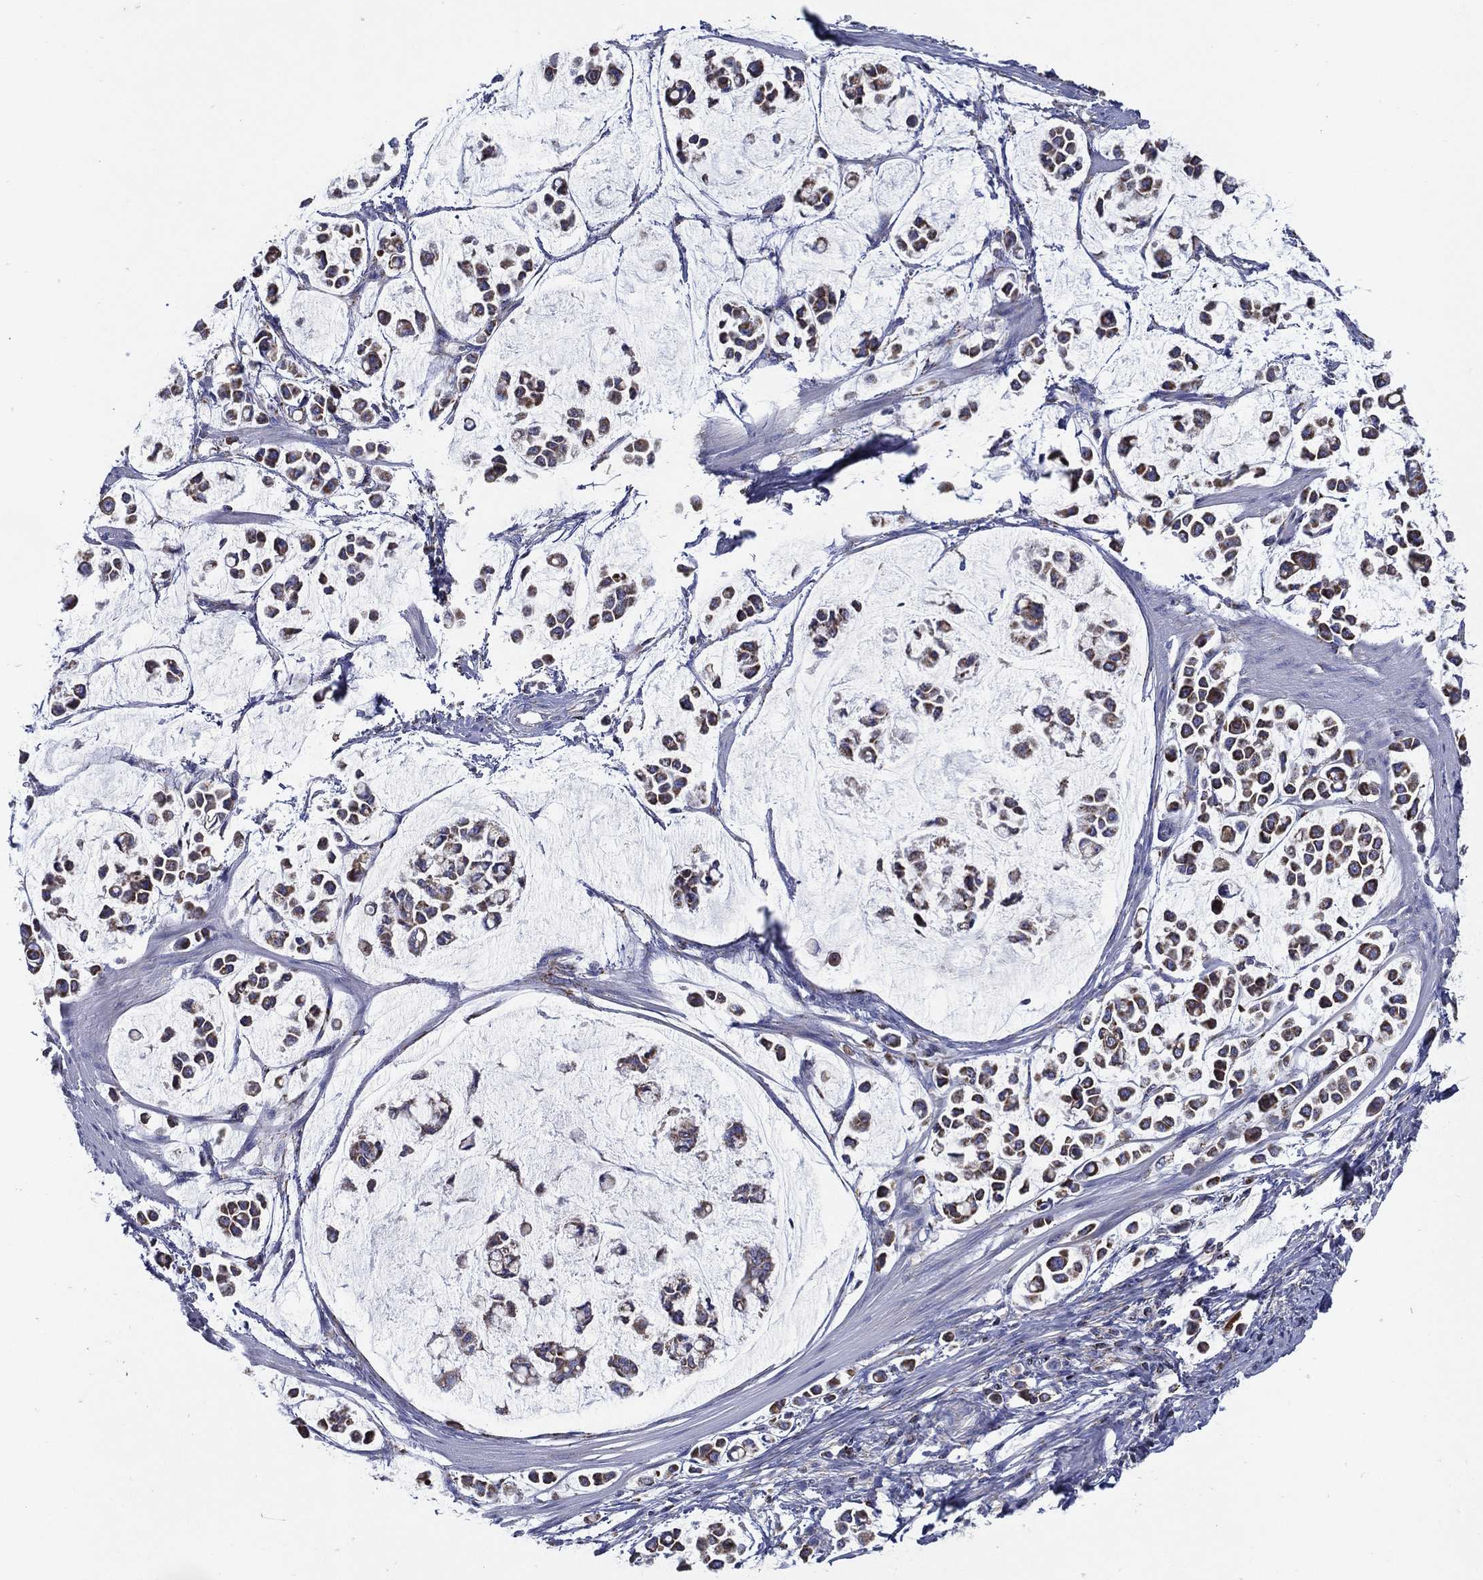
{"staining": {"intensity": "moderate", "quantity": "25%-75%", "location": "cytoplasmic/membranous"}, "tissue": "stomach cancer", "cell_type": "Tumor cells", "image_type": "cancer", "snomed": [{"axis": "morphology", "description": "Adenocarcinoma, NOS"}, {"axis": "topography", "description": "Stomach"}], "caption": "Moderate cytoplasmic/membranous expression is present in about 25%-75% of tumor cells in adenocarcinoma (stomach). The protein is stained brown, and the nuclei are stained in blue (DAB (3,3'-diaminobenzidine) IHC with brightfield microscopy, high magnification).", "gene": "SFXN1", "patient": {"sex": "male", "age": 82}}